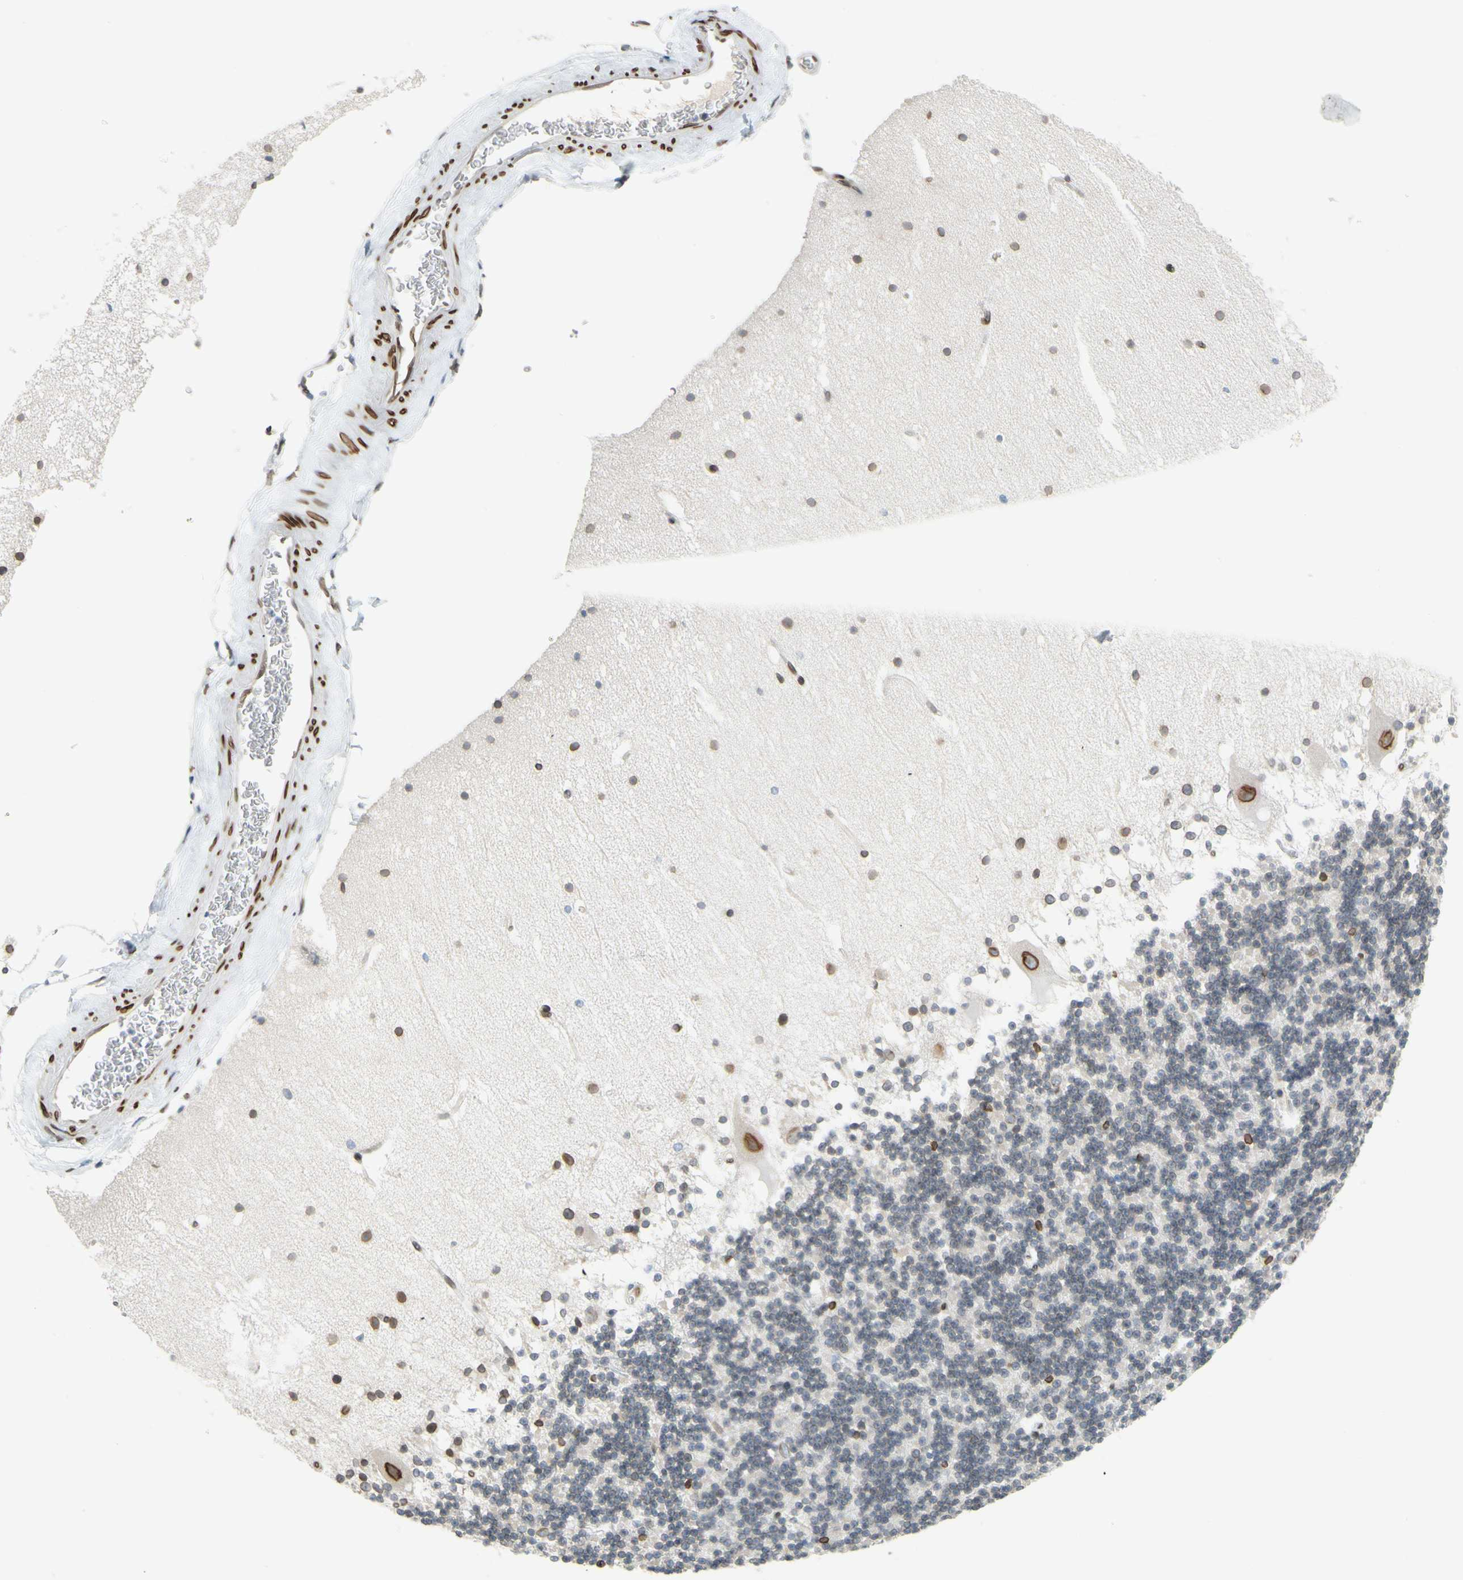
{"staining": {"intensity": "strong", "quantity": "<25%", "location": "cytoplasmic/membranous,nuclear"}, "tissue": "cerebellum", "cell_type": "Cells in granular layer", "image_type": "normal", "snomed": [{"axis": "morphology", "description": "Normal tissue, NOS"}, {"axis": "topography", "description": "Cerebellum"}], "caption": "A medium amount of strong cytoplasmic/membranous,nuclear expression is present in approximately <25% of cells in granular layer in benign cerebellum.", "gene": "SUN1", "patient": {"sex": "female", "age": 19}}